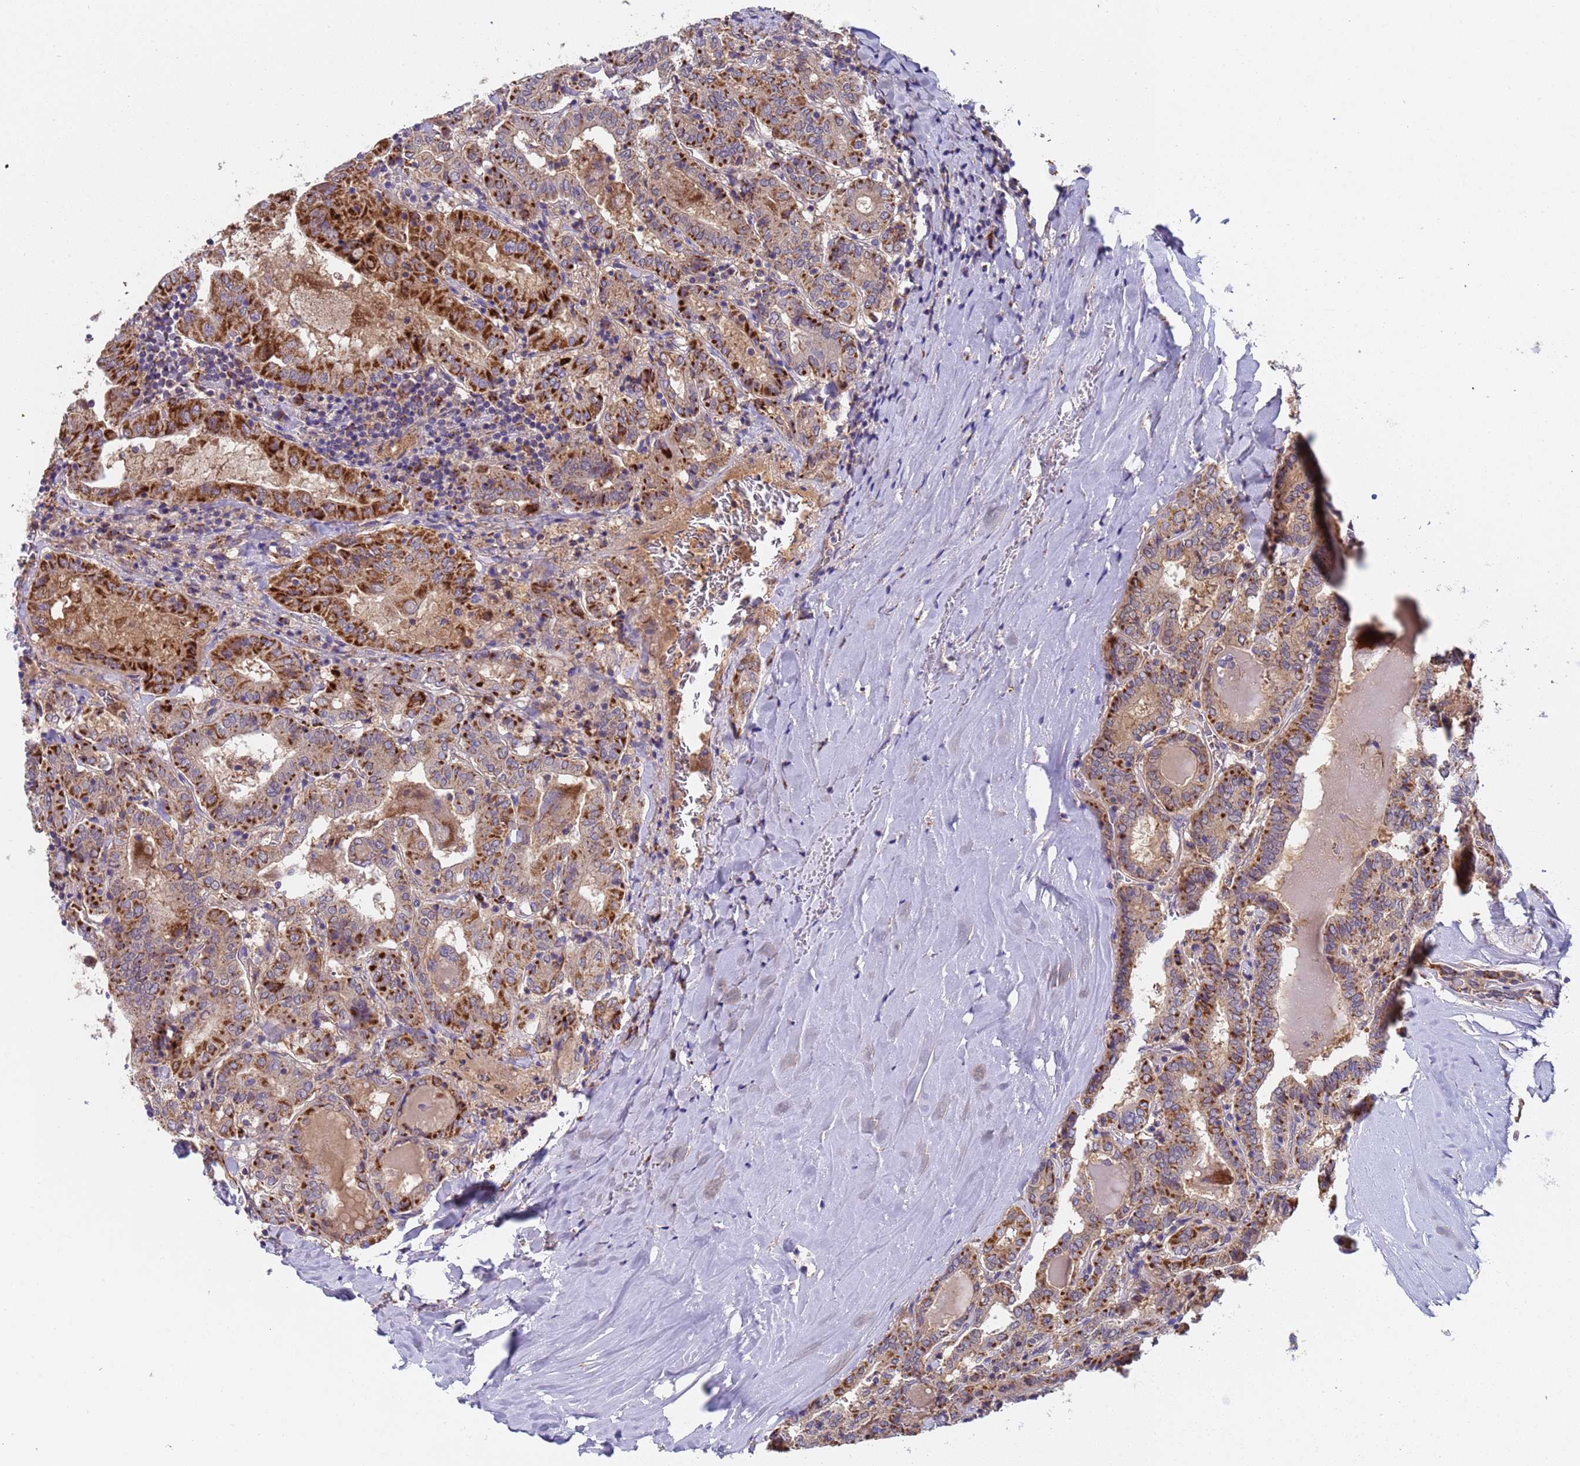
{"staining": {"intensity": "strong", "quantity": ">75%", "location": "cytoplasmic/membranous"}, "tissue": "thyroid cancer", "cell_type": "Tumor cells", "image_type": "cancer", "snomed": [{"axis": "morphology", "description": "Papillary adenocarcinoma, NOS"}, {"axis": "topography", "description": "Thyroid gland"}], "caption": "Immunohistochemistry (DAB (3,3'-diaminobenzidine)) staining of thyroid cancer (papillary adenocarcinoma) reveals strong cytoplasmic/membranous protein staining in approximately >75% of tumor cells. (brown staining indicates protein expression, while blue staining denotes nuclei).", "gene": "TMEM126A", "patient": {"sex": "female", "age": 72}}